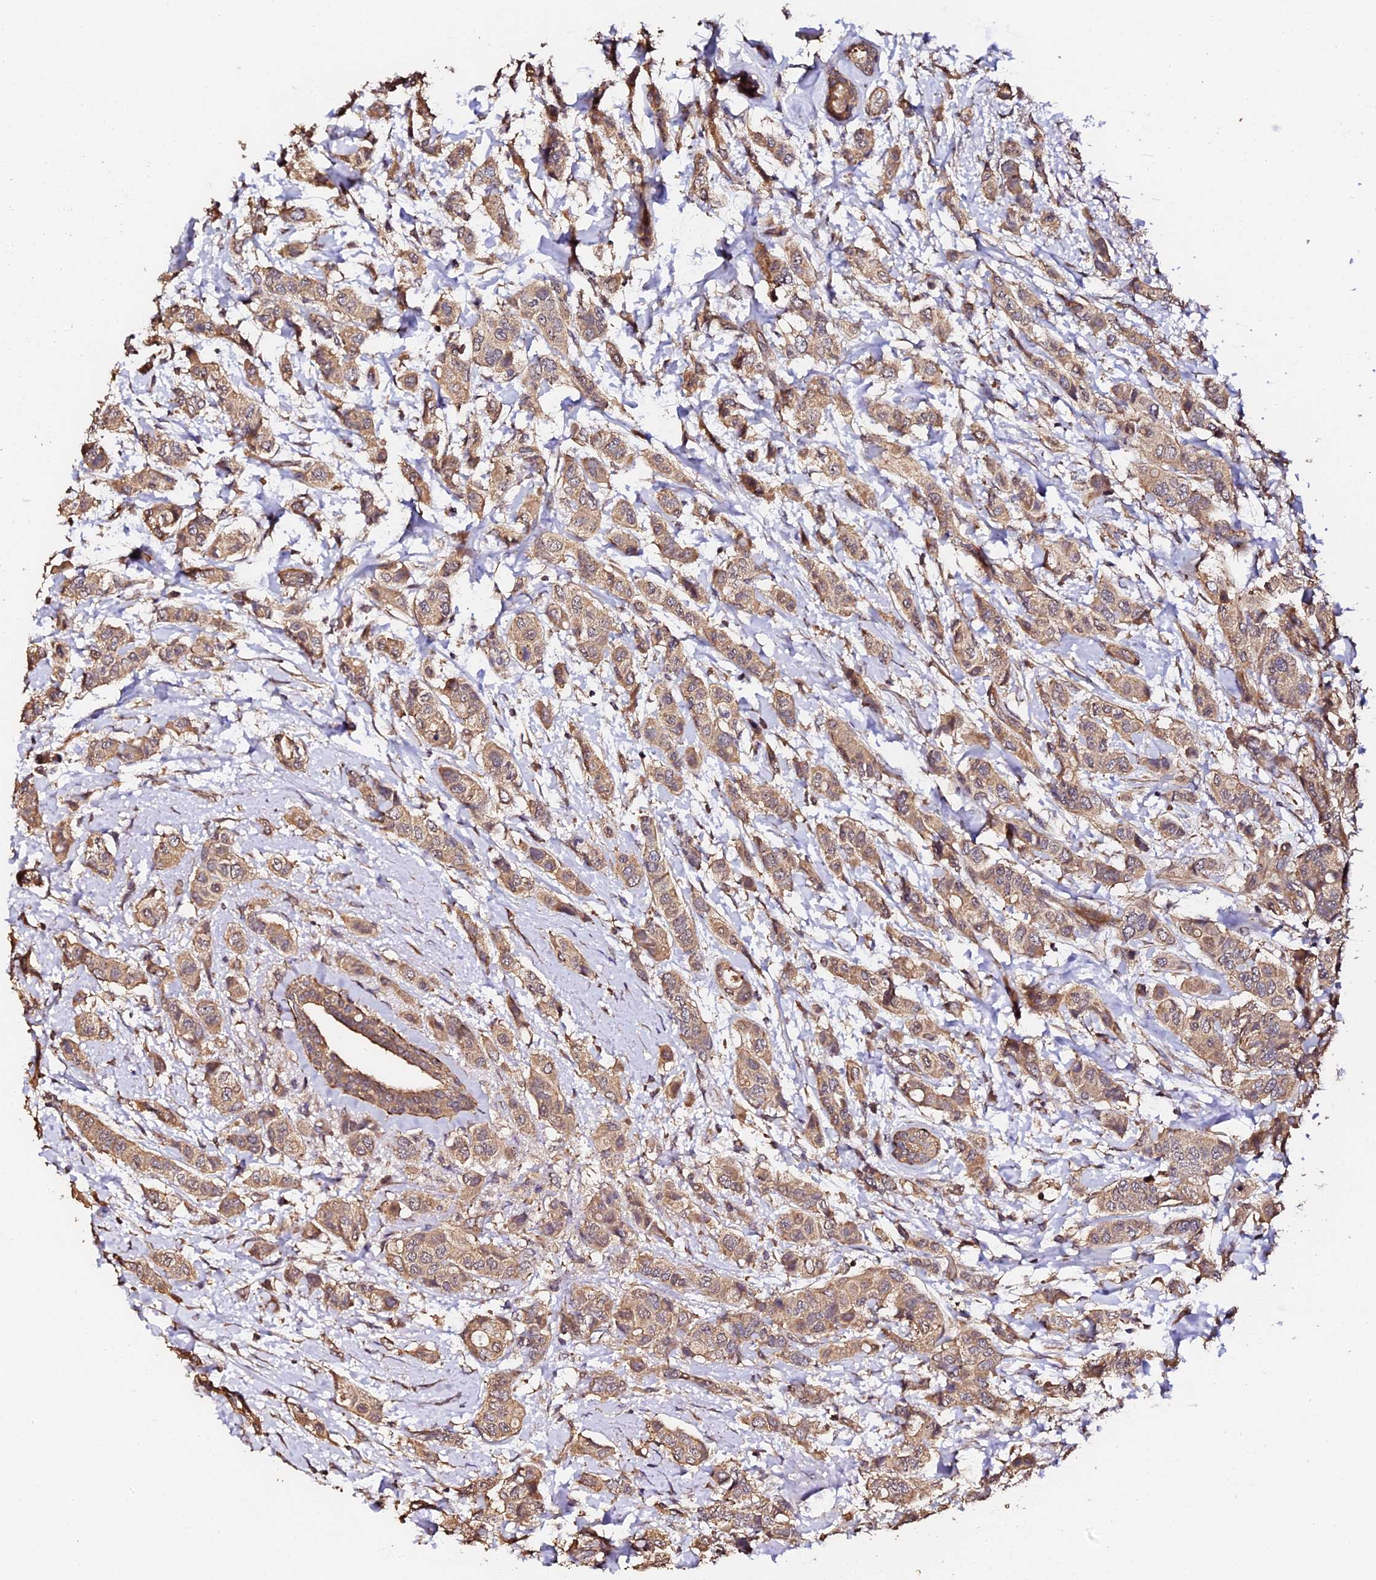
{"staining": {"intensity": "moderate", "quantity": ">75%", "location": "cytoplasmic/membranous"}, "tissue": "breast cancer", "cell_type": "Tumor cells", "image_type": "cancer", "snomed": [{"axis": "morphology", "description": "Lobular carcinoma"}, {"axis": "topography", "description": "Breast"}], "caption": "IHC (DAB (3,3'-diaminobenzidine)) staining of human breast cancer exhibits moderate cytoplasmic/membranous protein positivity in approximately >75% of tumor cells.", "gene": "TDO2", "patient": {"sex": "female", "age": 51}}